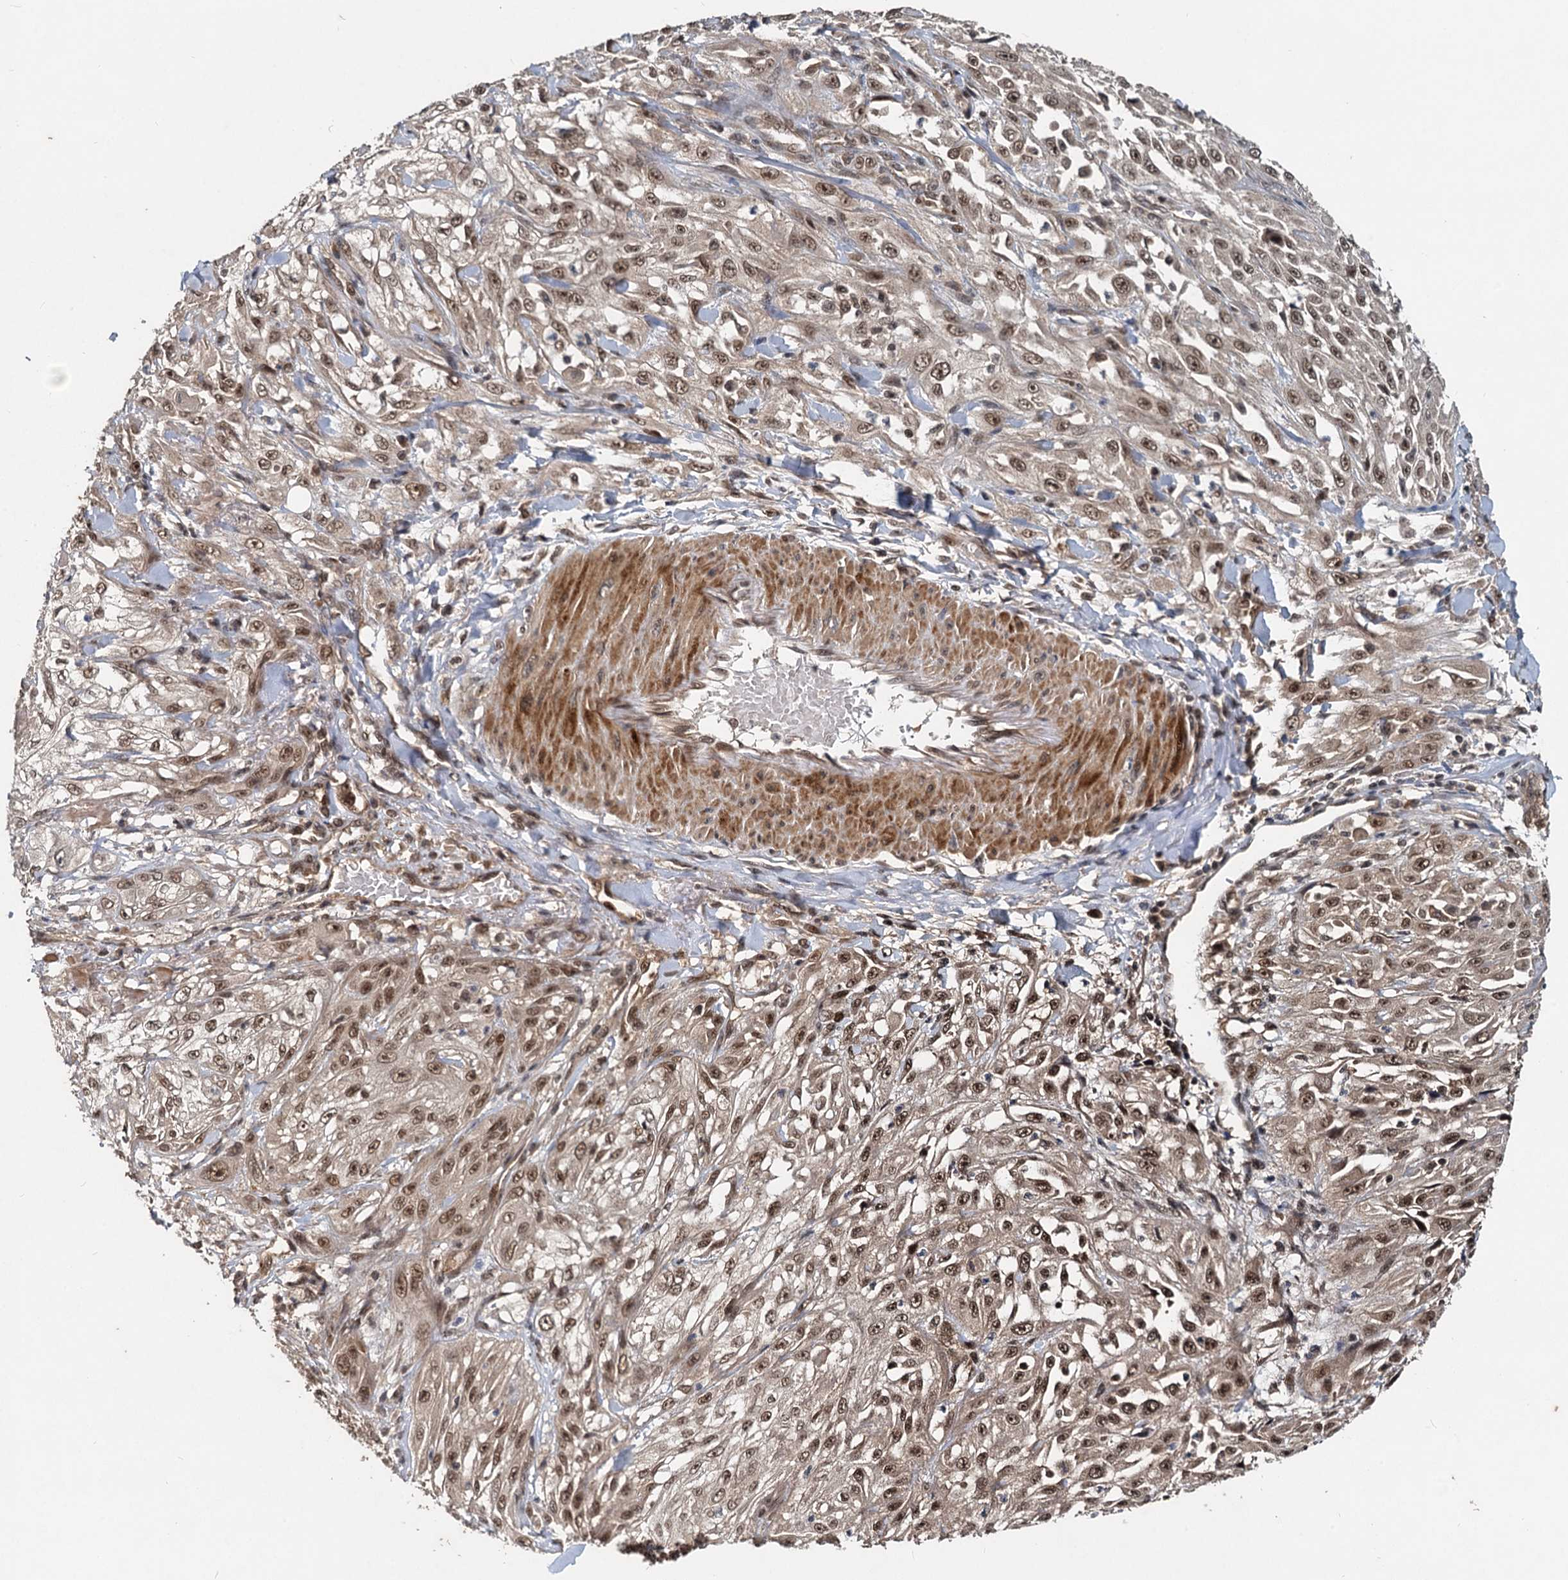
{"staining": {"intensity": "moderate", "quantity": ">75%", "location": "nuclear"}, "tissue": "skin cancer", "cell_type": "Tumor cells", "image_type": "cancer", "snomed": [{"axis": "morphology", "description": "Squamous cell carcinoma, NOS"}, {"axis": "morphology", "description": "Squamous cell carcinoma, metastatic, NOS"}, {"axis": "topography", "description": "Skin"}, {"axis": "topography", "description": "Lymph node"}], "caption": "Skin cancer (metastatic squamous cell carcinoma) stained with IHC demonstrates moderate nuclear staining in about >75% of tumor cells. (IHC, brightfield microscopy, high magnification).", "gene": "RITA1", "patient": {"sex": "male", "age": 75}}